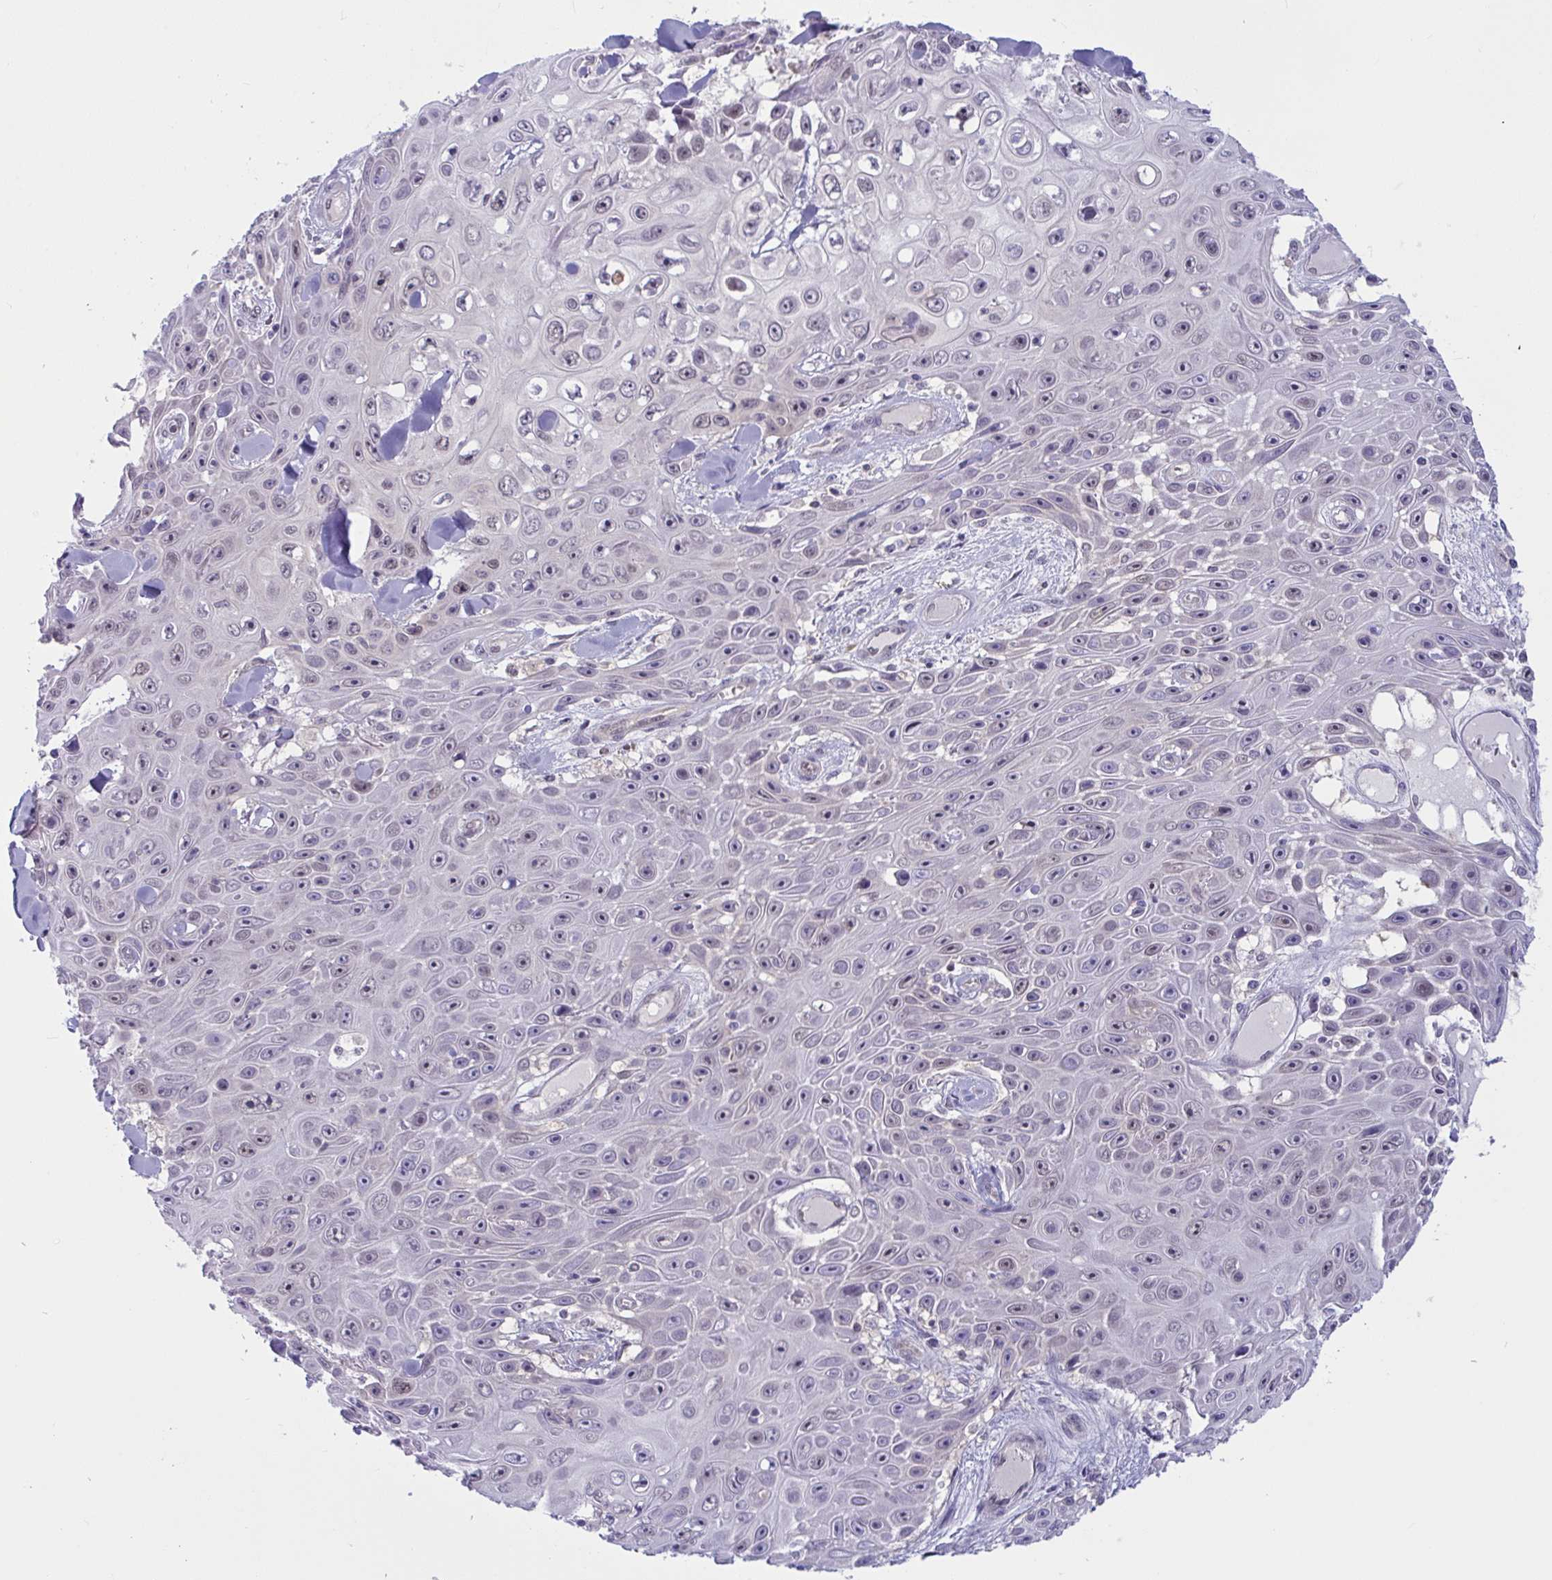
{"staining": {"intensity": "negative", "quantity": "none", "location": "none"}, "tissue": "skin cancer", "cell_type": "Tumor cells", "image_type": "cancer", "snomed": [{"axis": "morphology", "description": "Squamous cell carcinoma, NOS"}, {"axis": "topography", "description": "Skin"}], "caption": "This is an immunohistochemistry histopathology image of human skin squamous cell carcinoma. There is no positivity in tumor cells.", "gene": "TSN", "patient": {"sex": "male", "age": 82}}